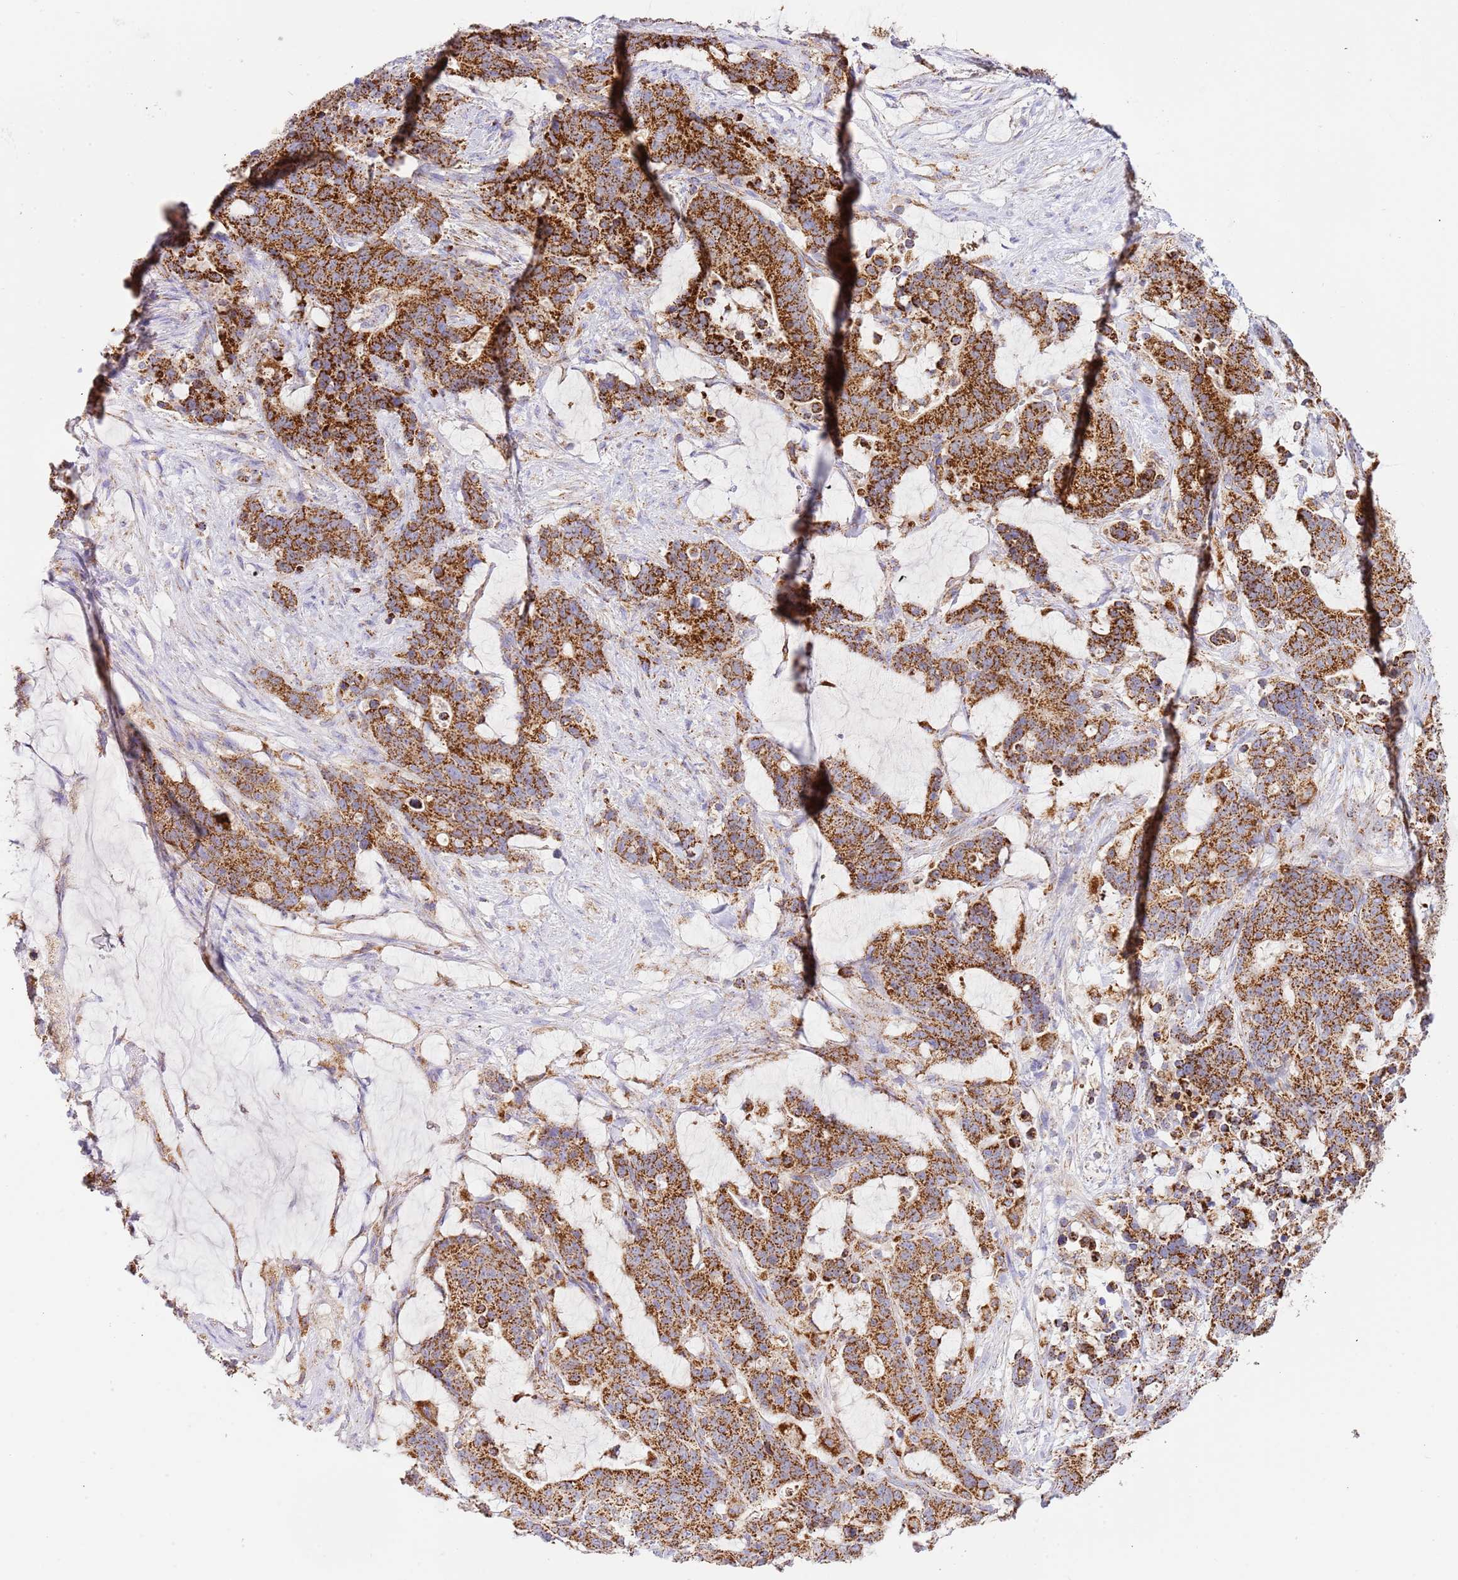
{"staining": {"intensity": "strong", "quantity": ">75%", "location": "cytoplasmic/membranous"}, "tissue": "stomach cancer", "cell_type": "Tumor cells", "image_type": "cancer", "snomed": [{"axis": "morphology", "description": "Normal tissue, NOS"}, {"axis": "morphology", "description": "Adenocarcinoma, NOS"}, {"axis": "topography", "description": "Stomach"}], "caption": "Adenocarcinoma (stomach) stained with IHC displays strong cytoplasmic/membranous positivity in approximately >75% of tumor cells. The protein is stained brown, and the nuclei are stained in blue (DAB (3,3'-diaminobenzidine) IHC with brightfield microscopy, high magnification).", "gene": "ZBTB39", "patient": {"sex": "female", "age": 64}}